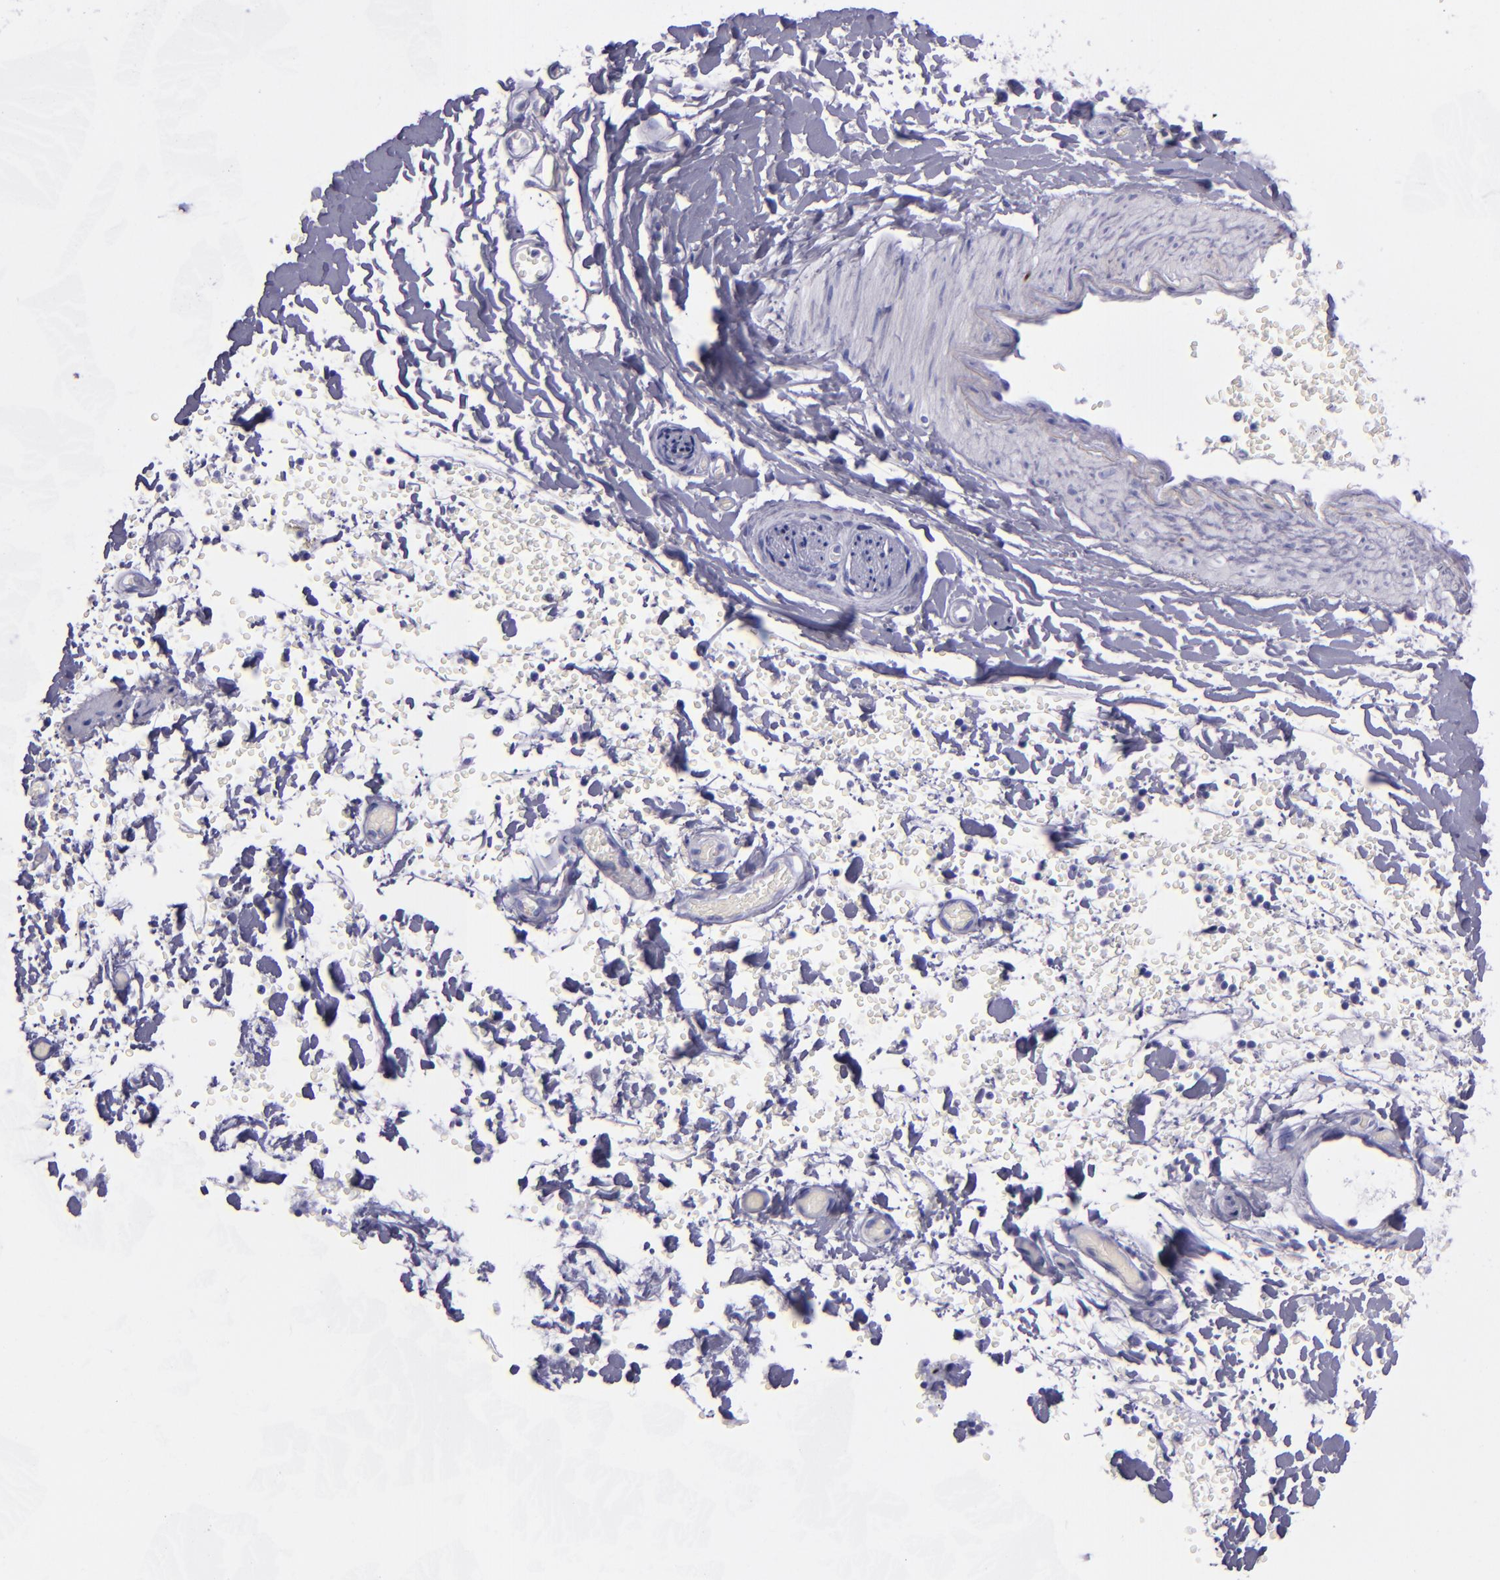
{"staining": {"intensity": "negative", "quantity": "none", "location": "none"}, "tissue": "adipose tissue", "cell_type": "Adipocytes", "image_type": "normal", "snomed": [{"axis": "morphology", "description": "Normal tissue, NOS"}, {"axis": "topography", "description": "Bronchus"}, {"axis": "topography", "description": "Lung"}], "caption": "Immunohistochemical staining of normal human adipose tissue demonstrates no significant staining in adipocytes. (DAB immunohistochemistry visualized using brightfield microscopy, high magnification).", "gene": "TOP2A", "patient": {"sex": "female", "age": 56}}